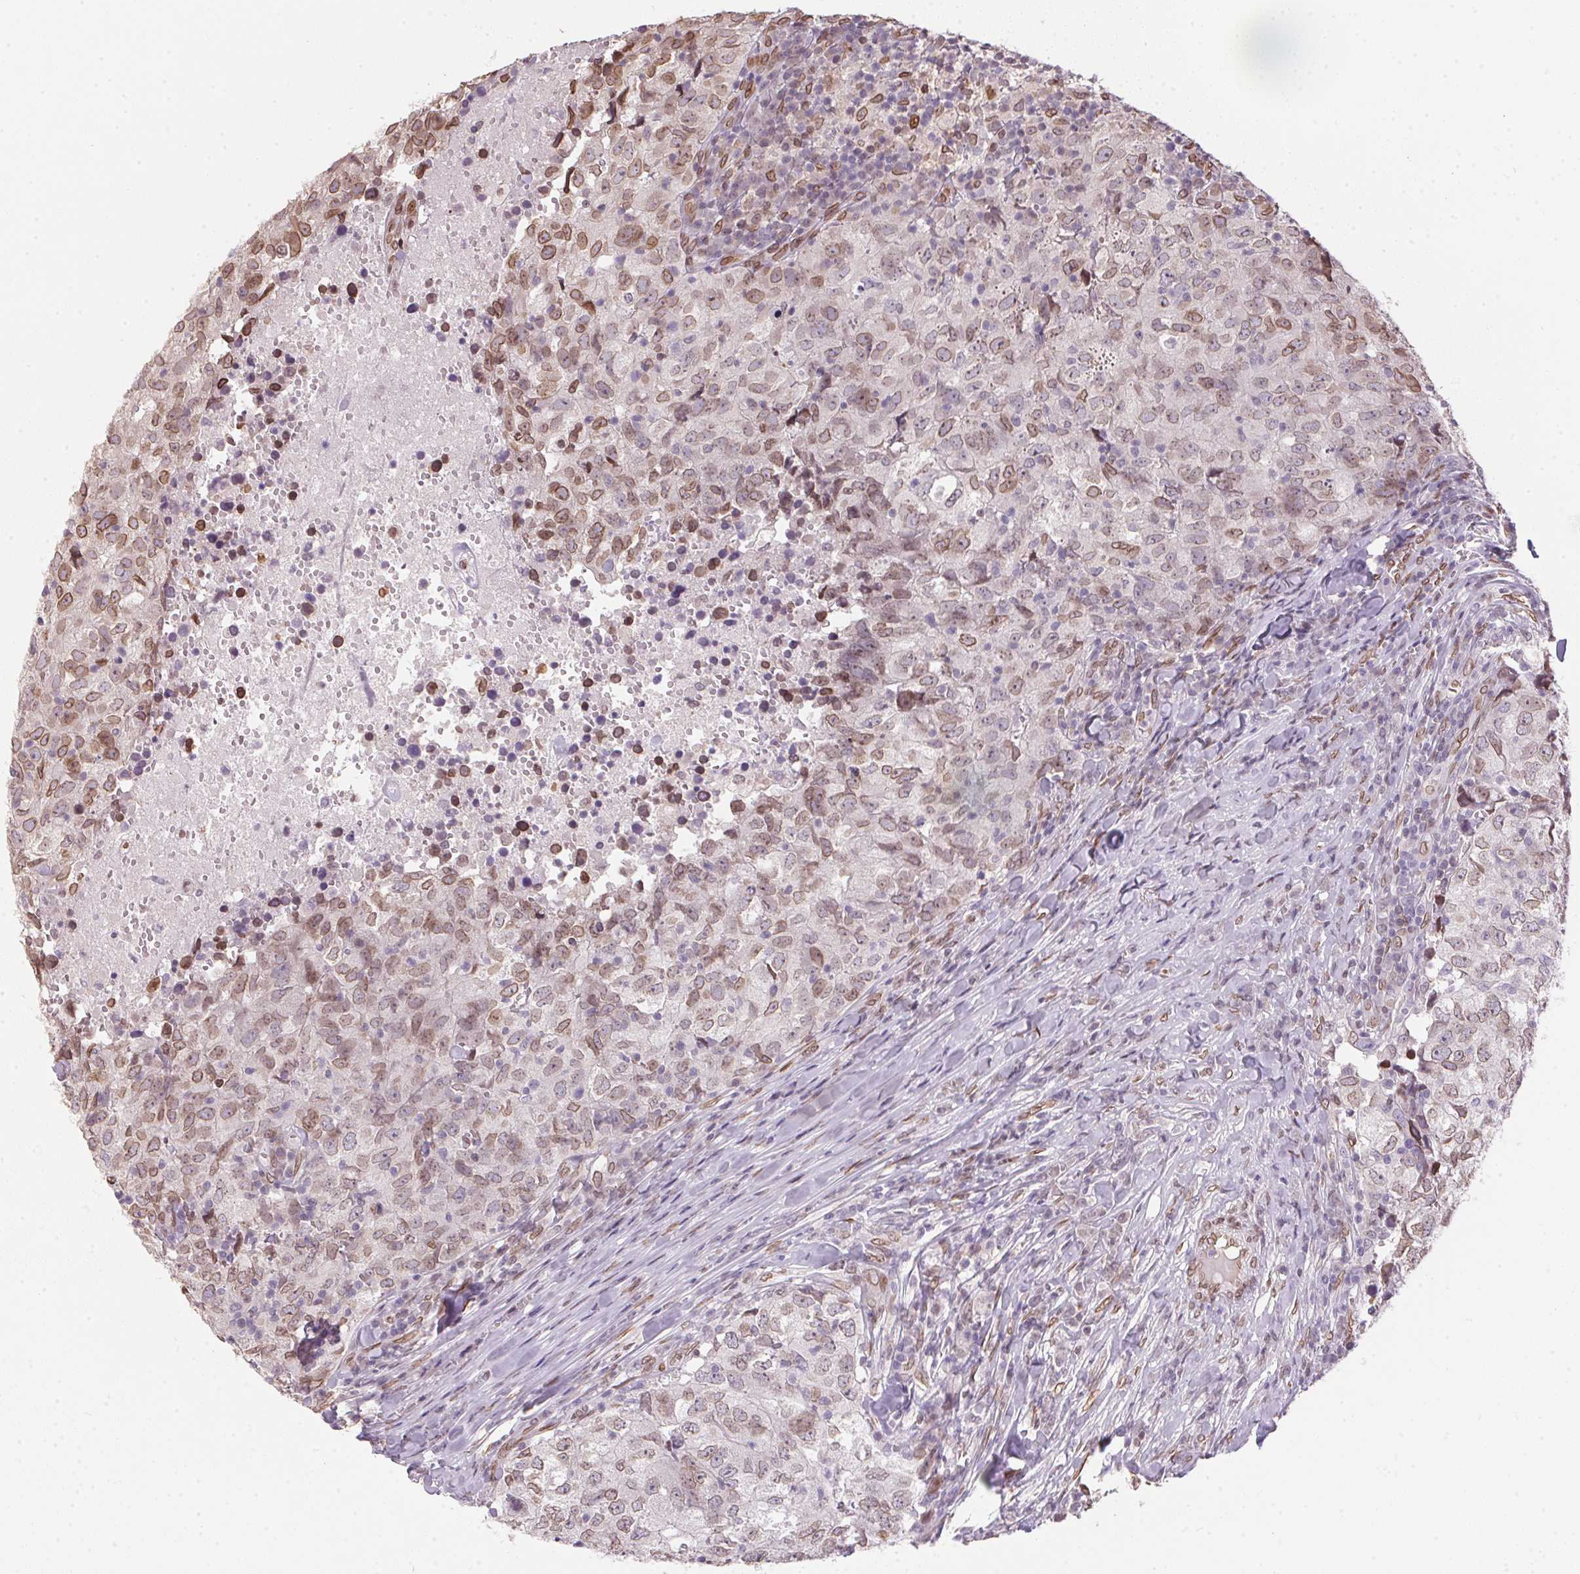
{"staining": {"intensity": "moderate", "quantity": ">75%", "location": "cytoplasmic/membranous,nuclear"}, "tissue": "breast cancer", "cell_type": "Tumor cells", "image_type": "cancer", "snomed": [{"axis": "morphology", "description": "Duct carcinoma"}, {"axis": "topography", "description": "Breast"}], "caption": "A brown stain highlights moderate cytoplasmic/membranous and nuclear positivity of a protein in breast cancer tumor cells.", "gene": "TMEM175", "patient": {"sex": "female", "age": 30}}